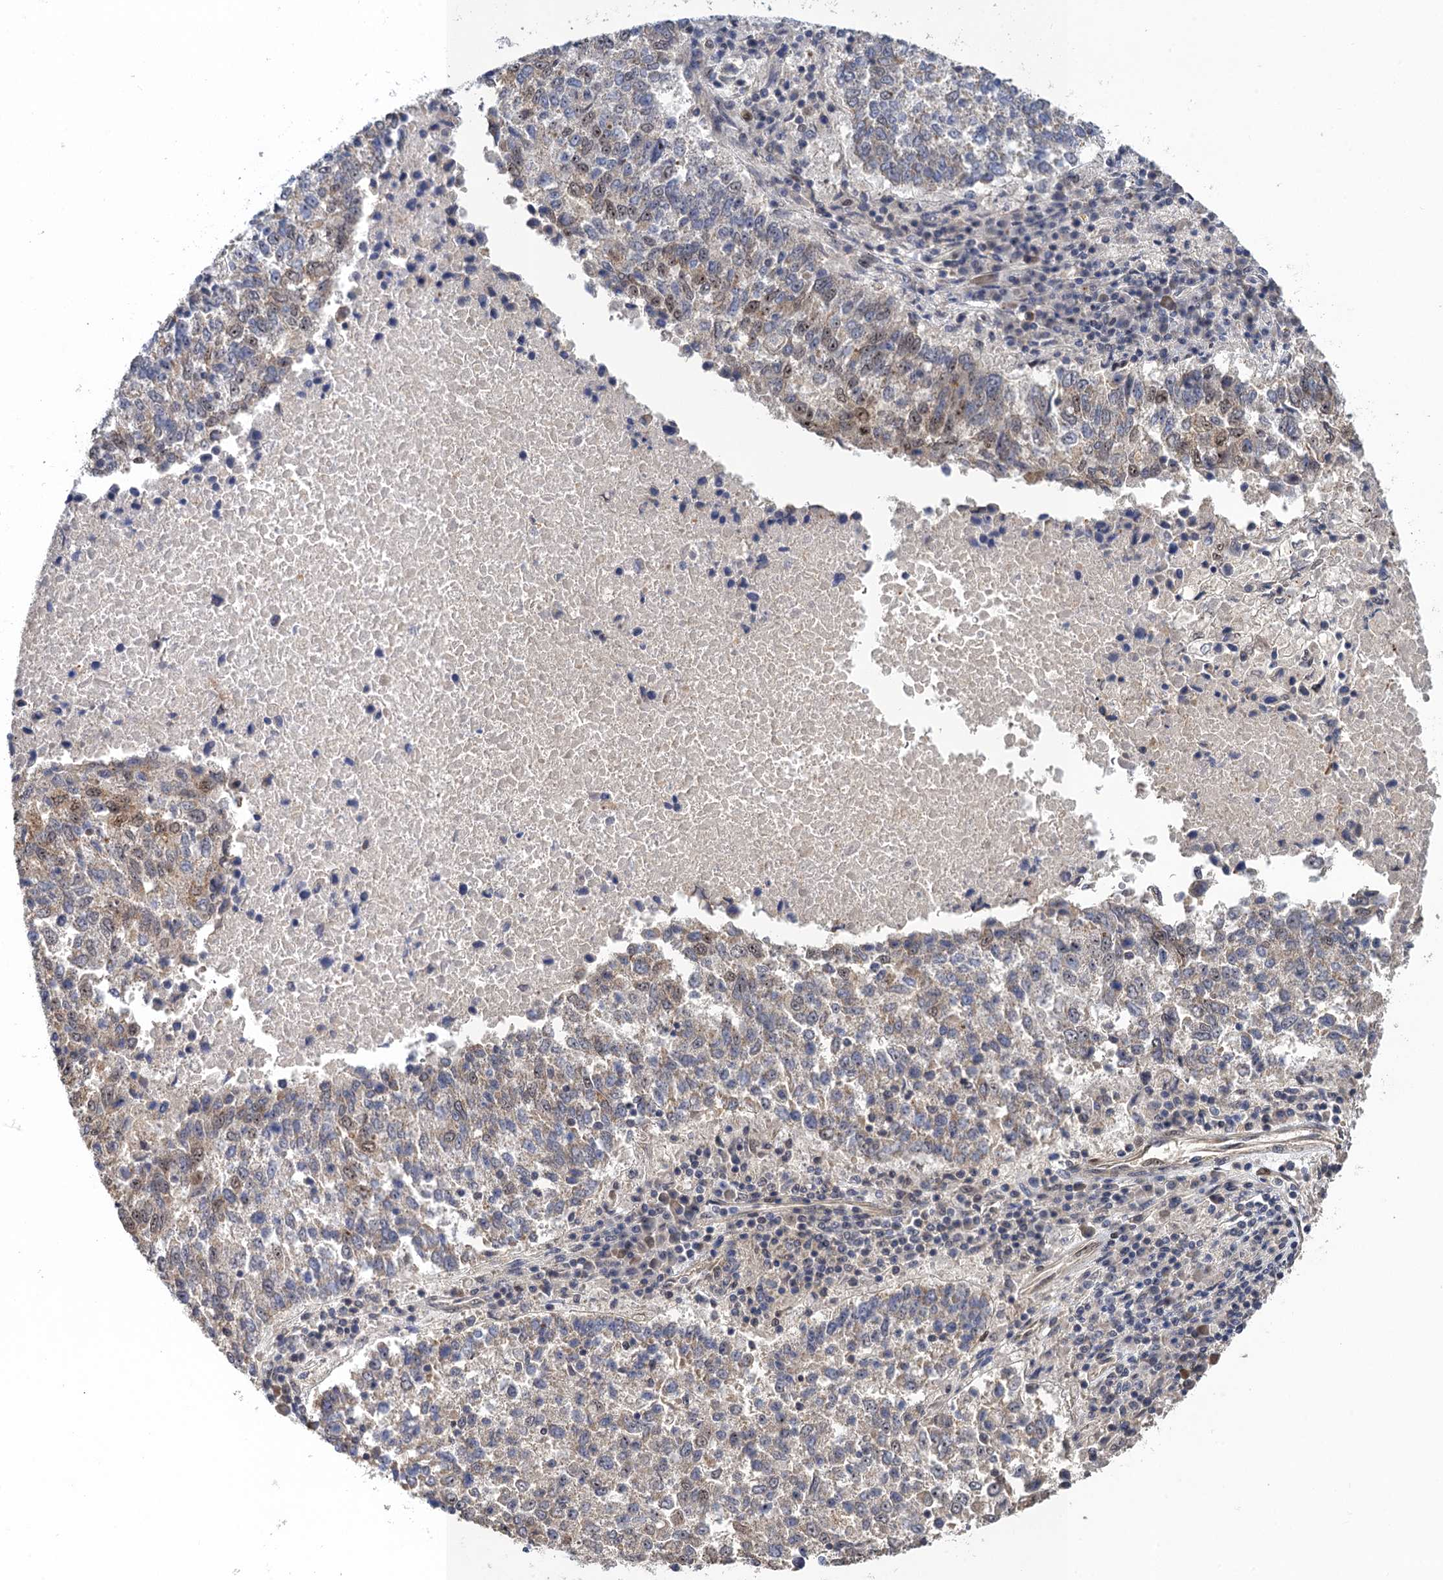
{"staining": {"intensity": "weak", "quantity": "25%-75%", "location": "nuclear"}, "tissue": "lung cancer", "cell_type": "Tumor cells", "image_type": "cancer", "snomed": [{"axis": "morphology", "description": "Squamous cell carcinoma, NOS"}, {"axis": "topography", "description": "Lung"}], "caption": "Human squamous cell carcinoma (lung) stained with a brown dye displays weak nuclear positive staining in about 25%-75% of tumor cells.", "gene": "ZAR1L", "patient": {"sex": "male", "age": 73}}